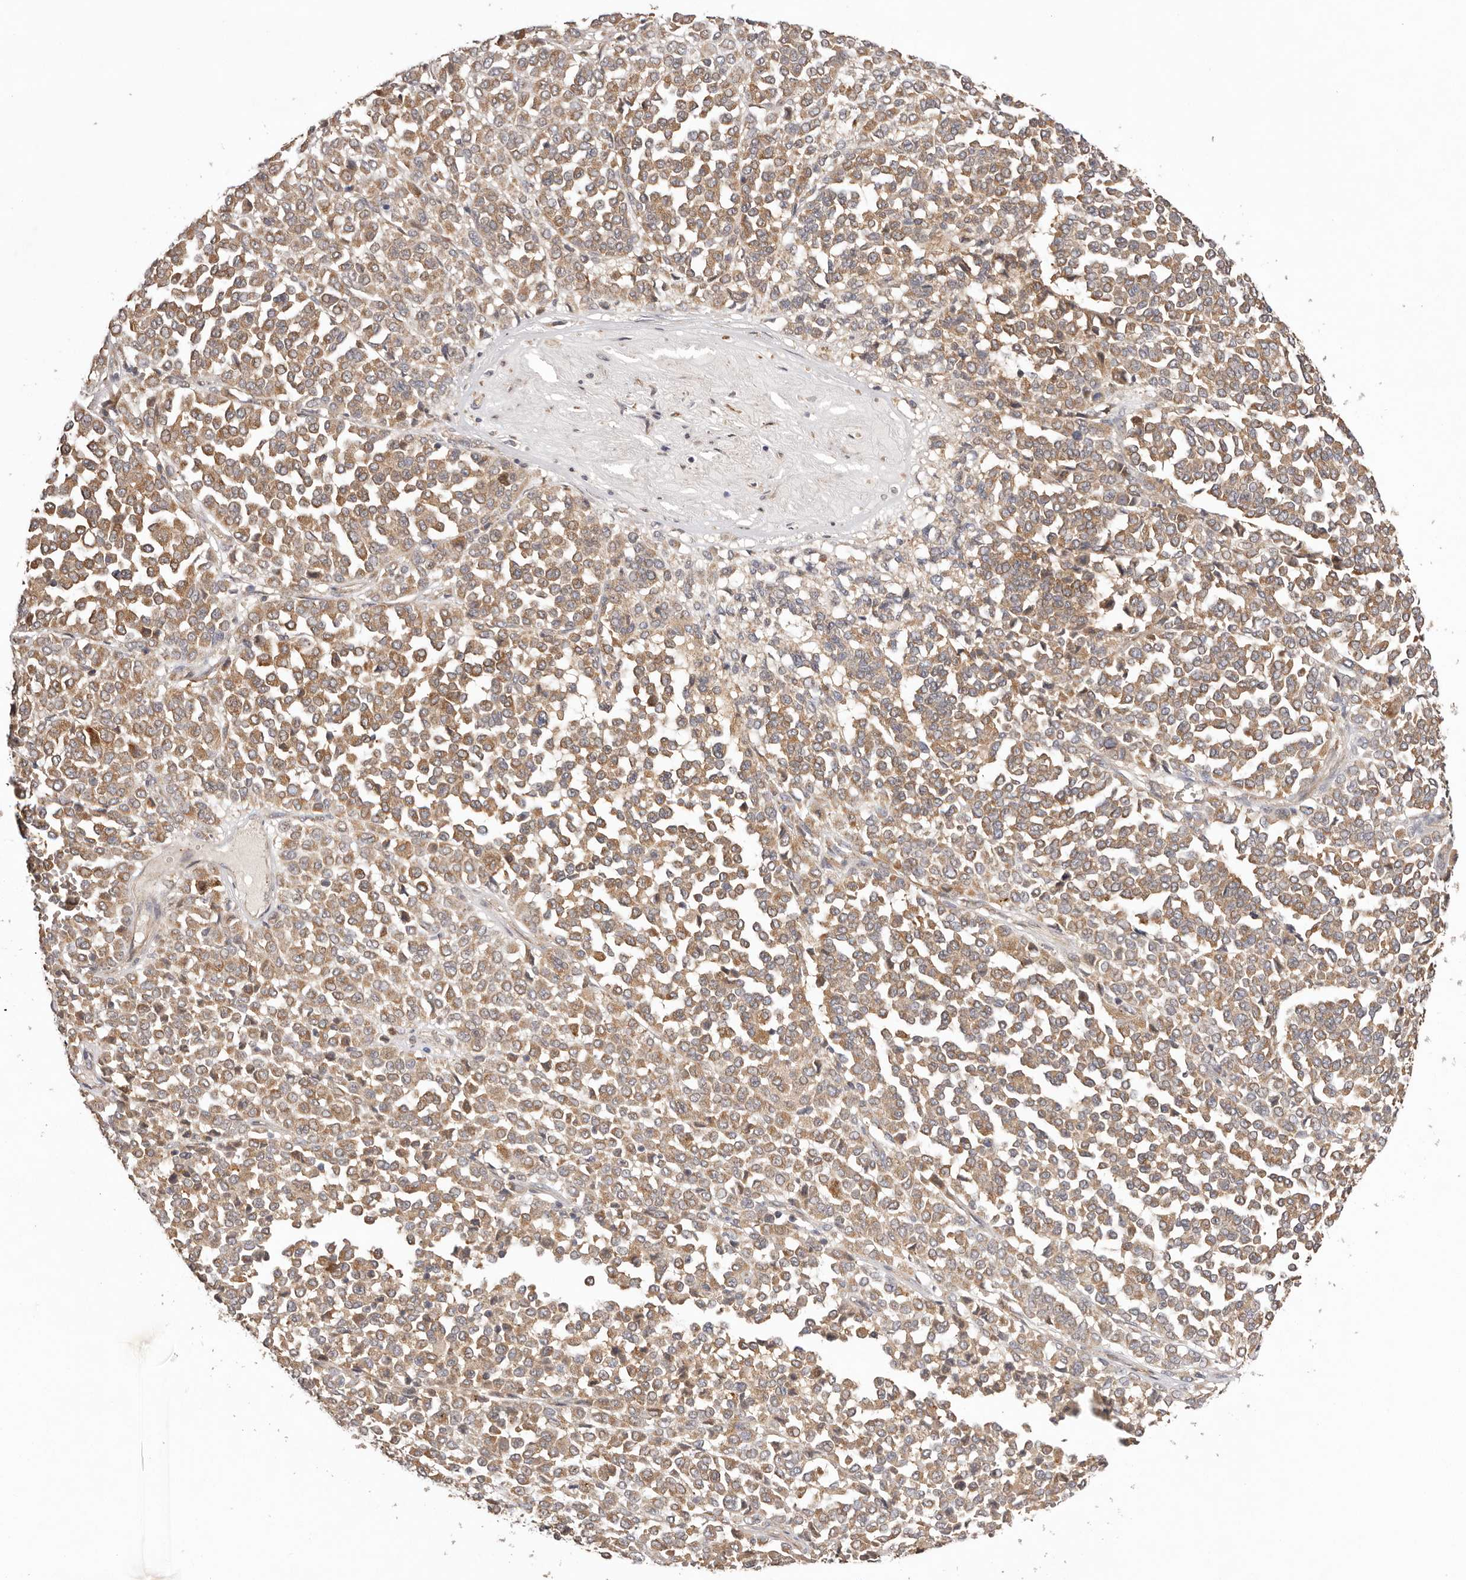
{"staining": {"intensity": "moderate", "quantity": ">75%", "location": "cytoplasmic/membranous"}, "tissue": "melanoma", "cell_type": "Tumor cells", "image_type": "cancer", "snomed": [{"axis": "morphology", "description": "Malignant melanoma, Metastatic site"}, {"axis": "topography", "description": "Pancreas"}], "caption": "A brown stain shows moderate cytoplasmic/membranous positivity of a protein in melanoma tumor cells.", "gene": "UBR2", "patient": {"sex": "female", "age": 30}}